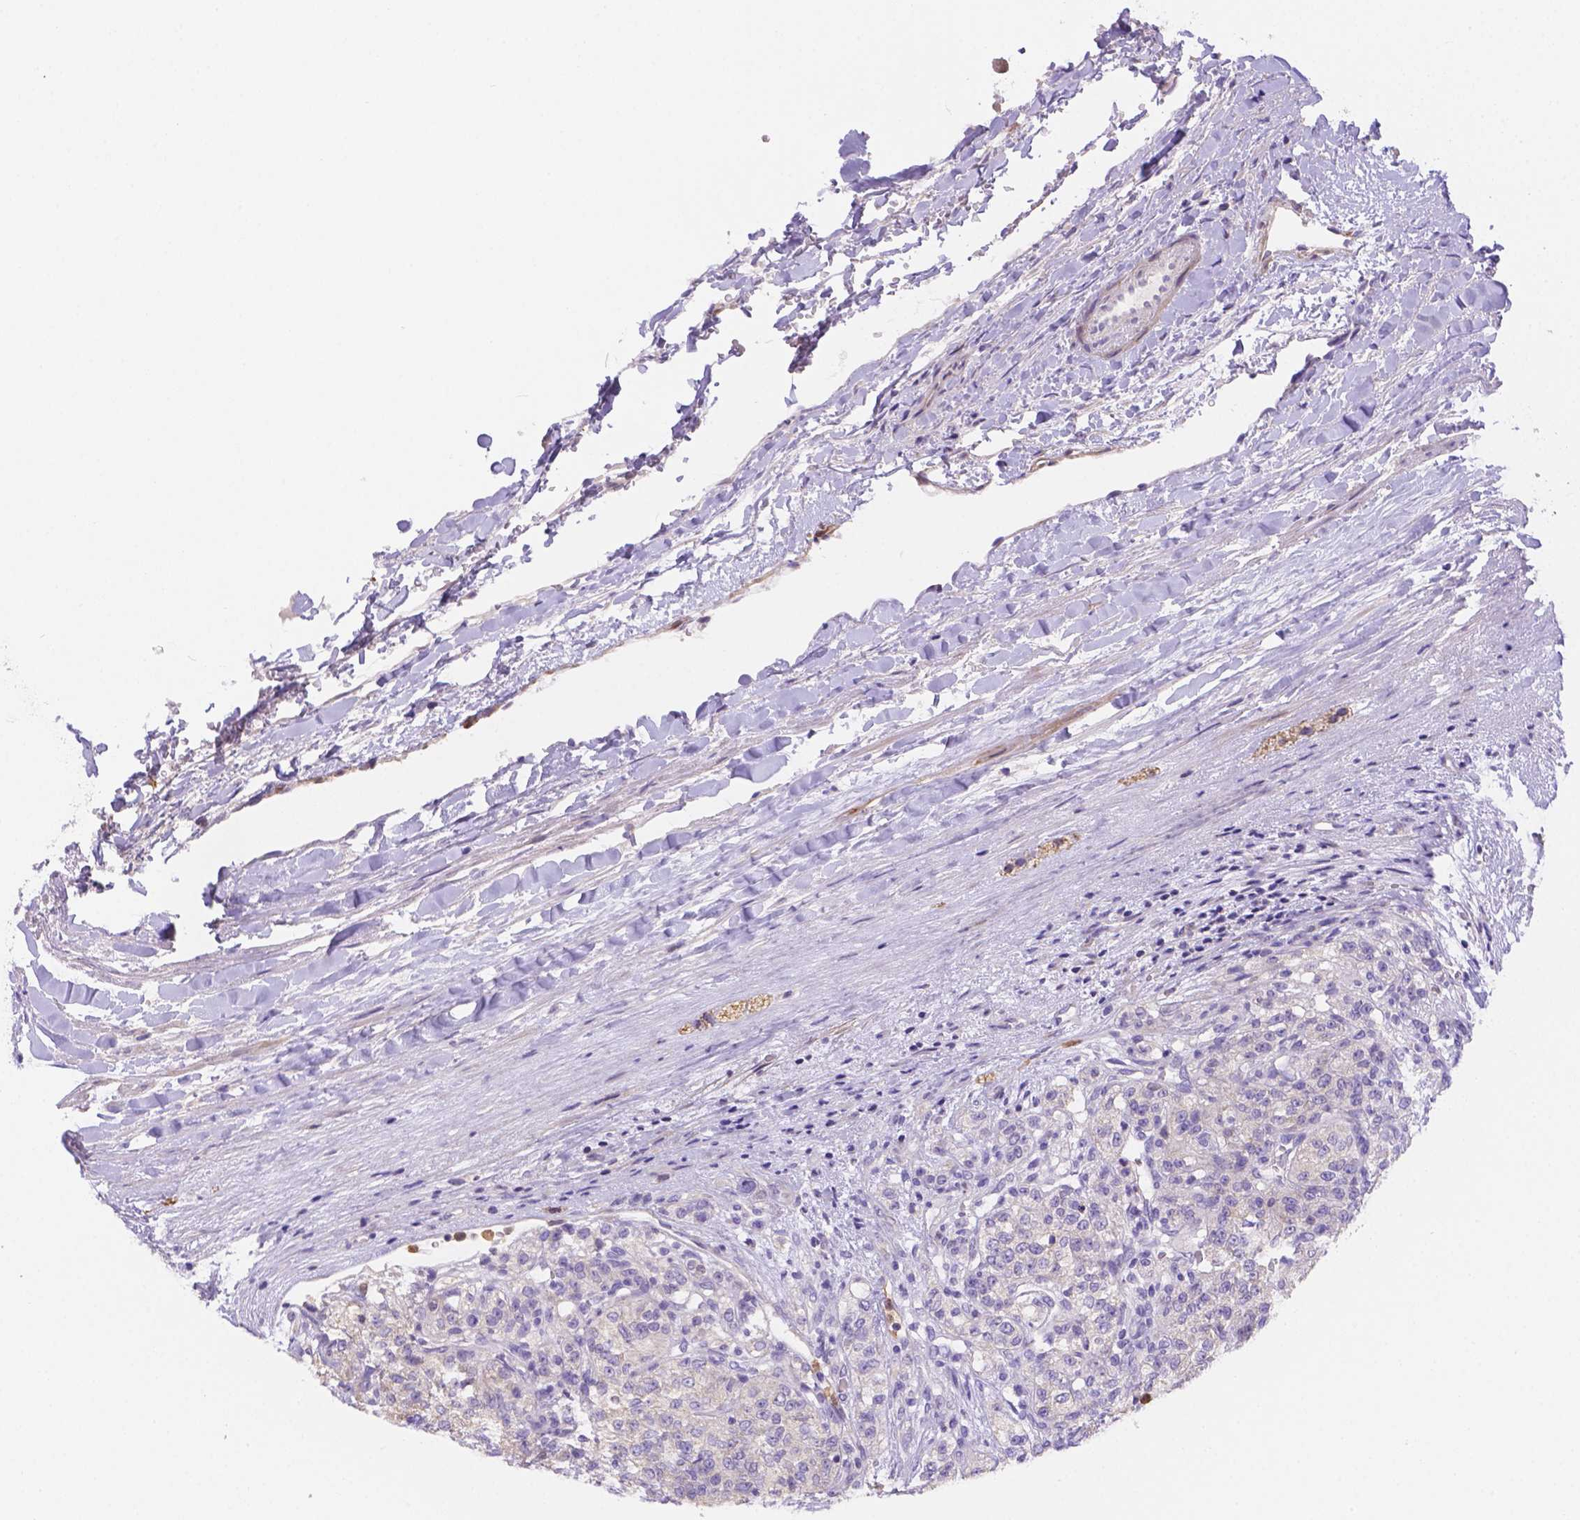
{"staining": {"intensity": "negative", "quantity": "none", "location": "none"}, "tissue": "renal cancer", "cell_type": "Tumor cells", "image_type": "cancer", "snomed": [{"axis": "morphology", "description": "Adenocarcinoma, NOS"}, {"axis": "topography", "description": "Kidney"}], "caption": "Renal cancer was stained to show a protein in brown. There is no significant expression in tumor cells. Nuclei are stained in blue.", "gene": "NXPE2", "patient": {"sex": "female", "age": 63}}